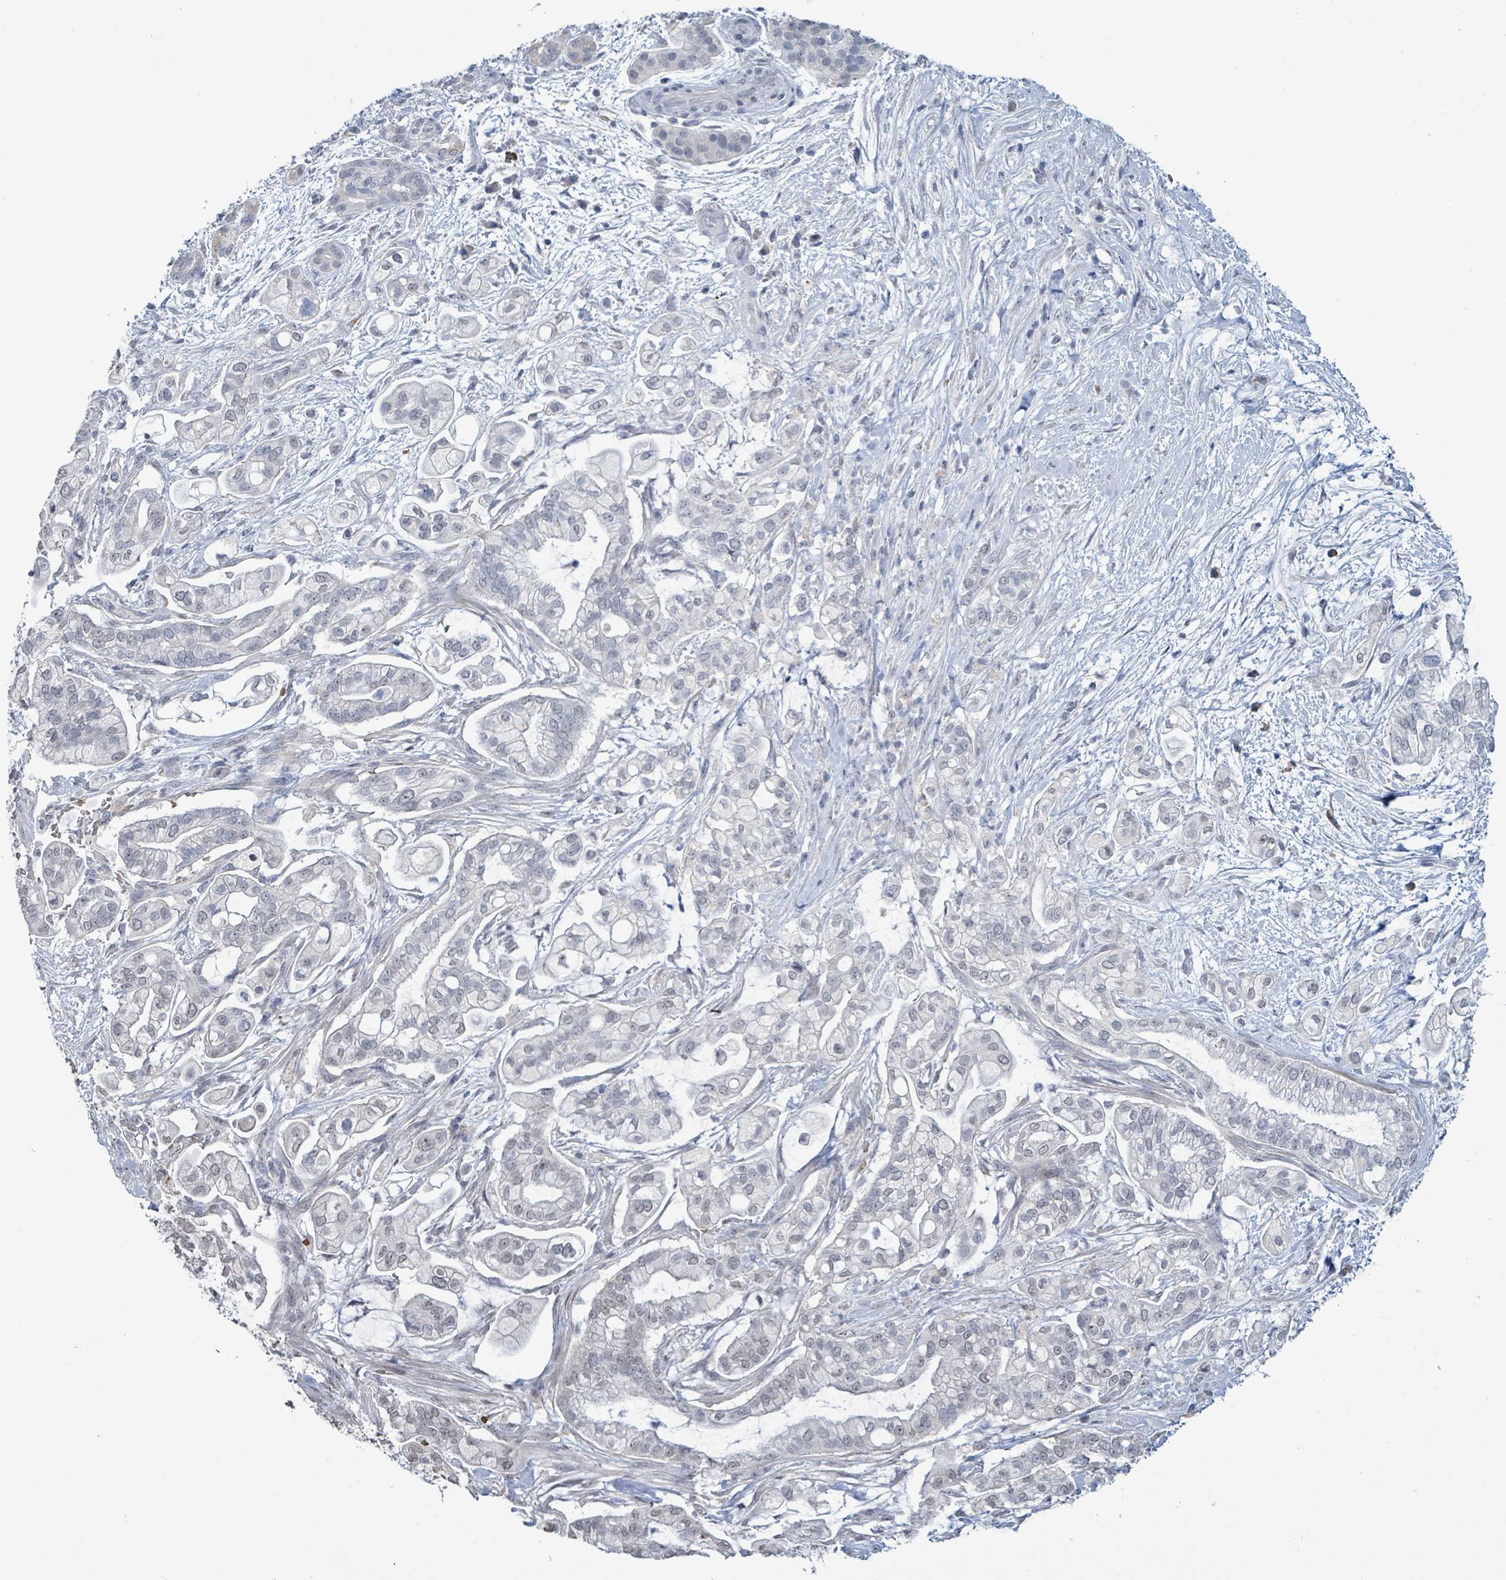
{"staining": {"intensity": "negative", "quantity": "none", "location": "none"}, "tissue": "pancreatic cancer", "cell_type": "Tumor cells", "image_type": "cancer", "snomed": [{"axis": "morphology", "description": "Adenocarcinoma, NOS"}, {"axis": "topography", "description": "Pancreas"}], "caption": "The photomicrograph exhibits no staining of tumor cells in pancreatic adenocarcinoma.", "gene": "SEBOX", "patient": {"sex": "female", "age": 69}}